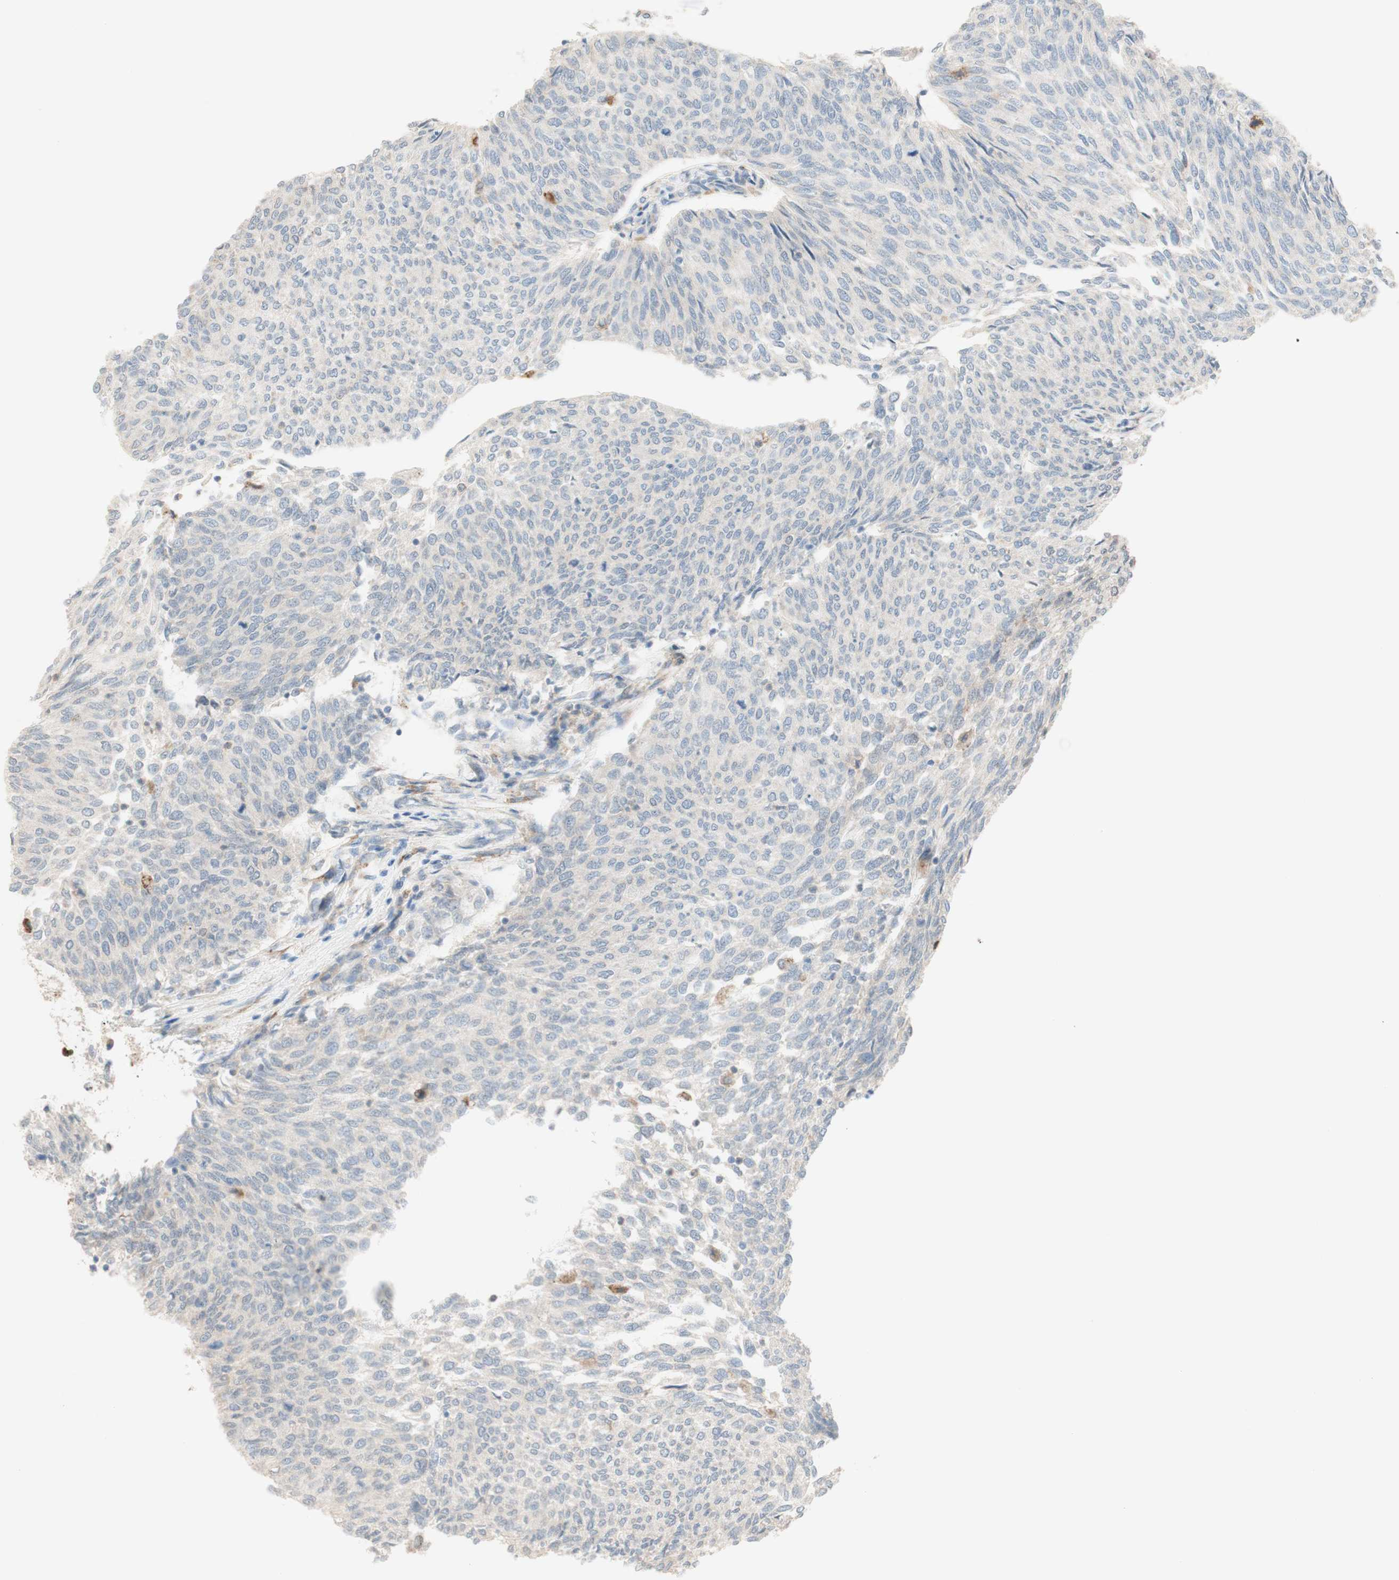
{"staining": {"intensity": "negative", "quantity": "none", "location": "none"}, "tissue": "urothelial cancer", "cell_type": "Tumor cells", "image_type": "cancer", "snomed": [{"axis": "morphology", "description": "Urothelial carcinoma, Low grade"}, {"axis": "topography", "description": "Urinary bladder"}], "caption": "The immunohistochemistry micrograph has no significant positivity in tumor cells of low-grade urothelial carcinoma tissue.", "gene": "GAPT", "patient": {"sex": "female", "age": 79}}